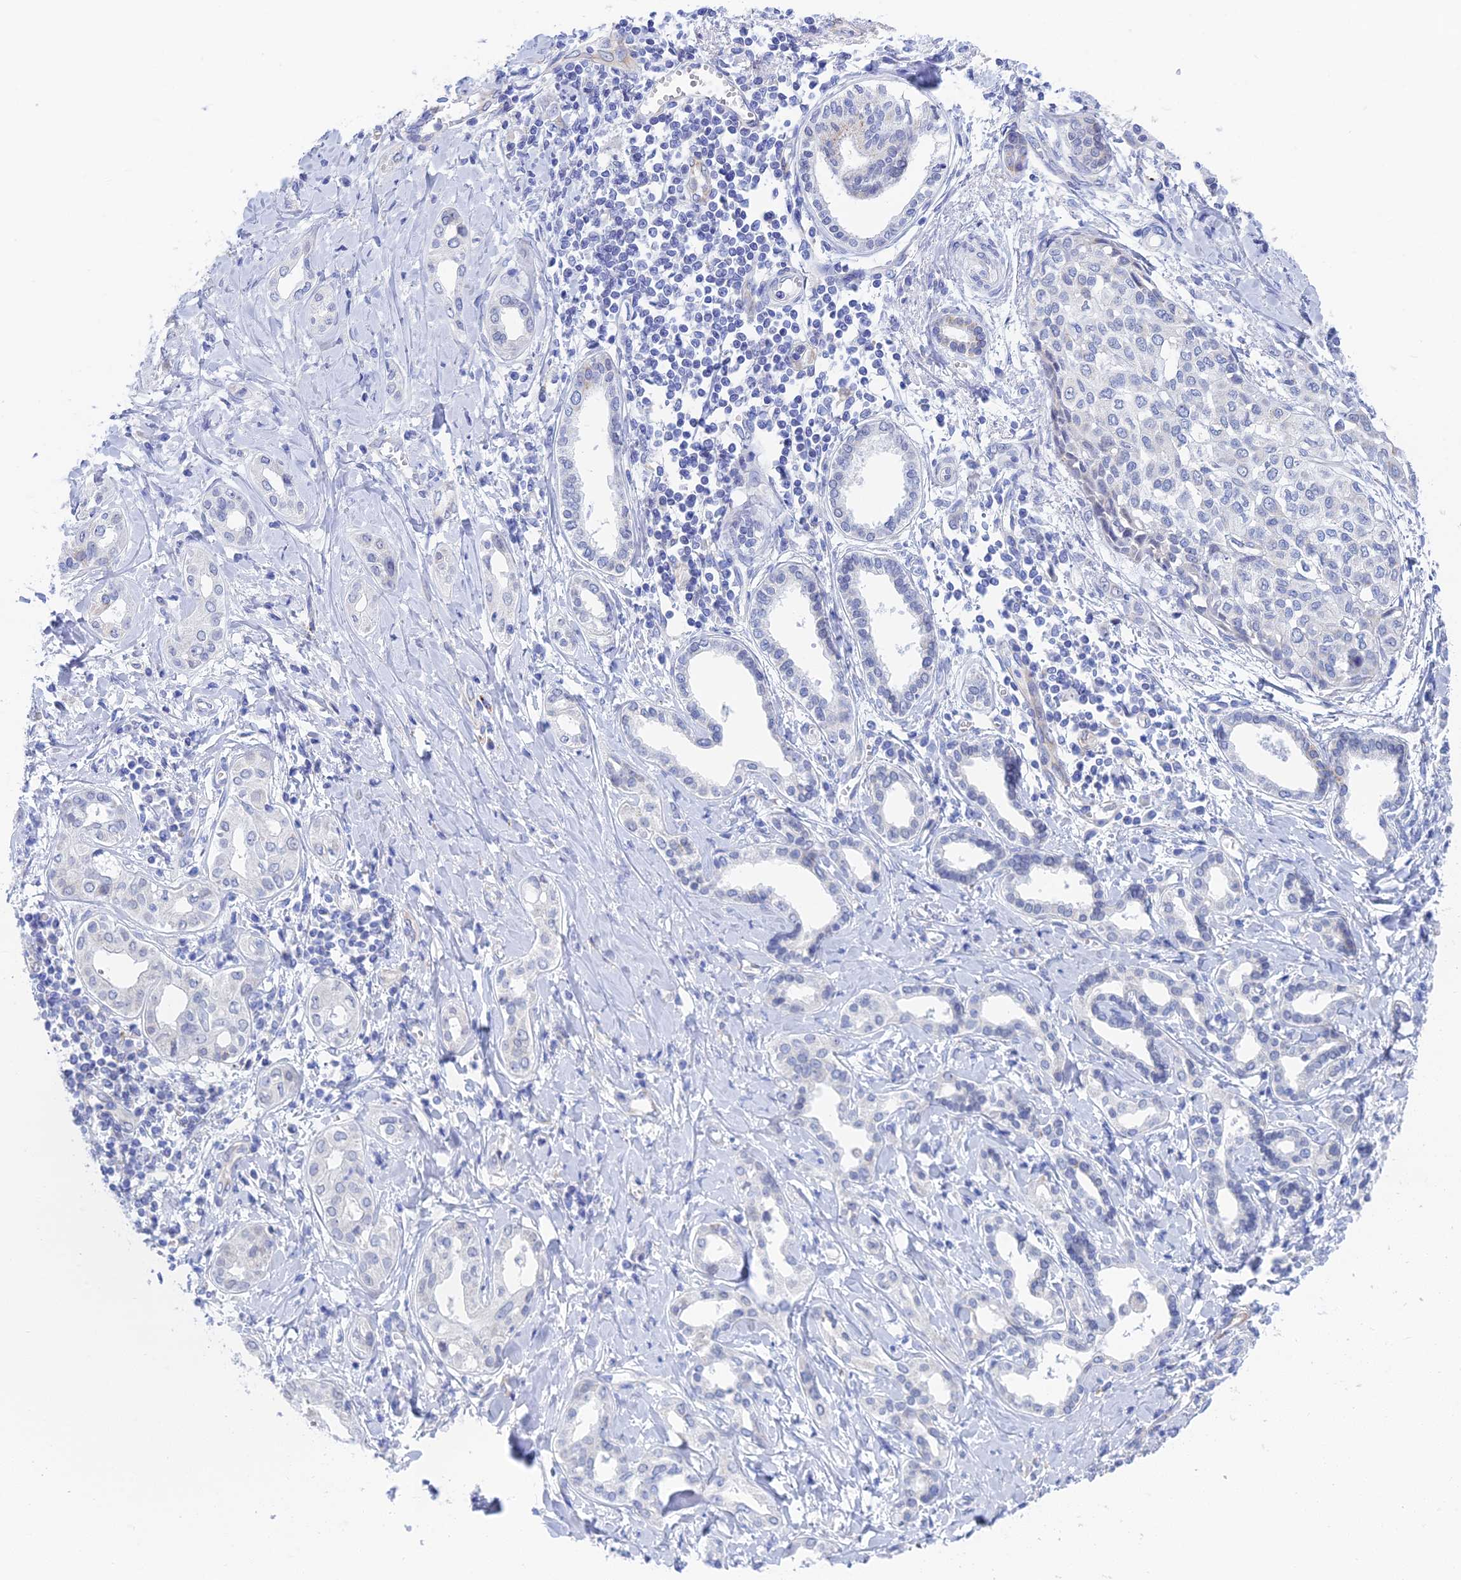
{"staining": {"intensity": "negative", "quantity": "none", "location": "none"}, "tissue": "liver cancer", "cell_type": "Tumor cells", "image_type": "cancer", "snomed": [{"axis": "morphology", "description": "Cholangiocarcinoma"}, {"axis": "topography", "description": "Liver"}], "caption": "Immunohistochemistry (IHC) photomicrograph of human liver cancer stained for a protein (brown), which shows no staining in tumor cells.", "gene": "CFAP210", "patient": {"sex": "female", "age": 77}}